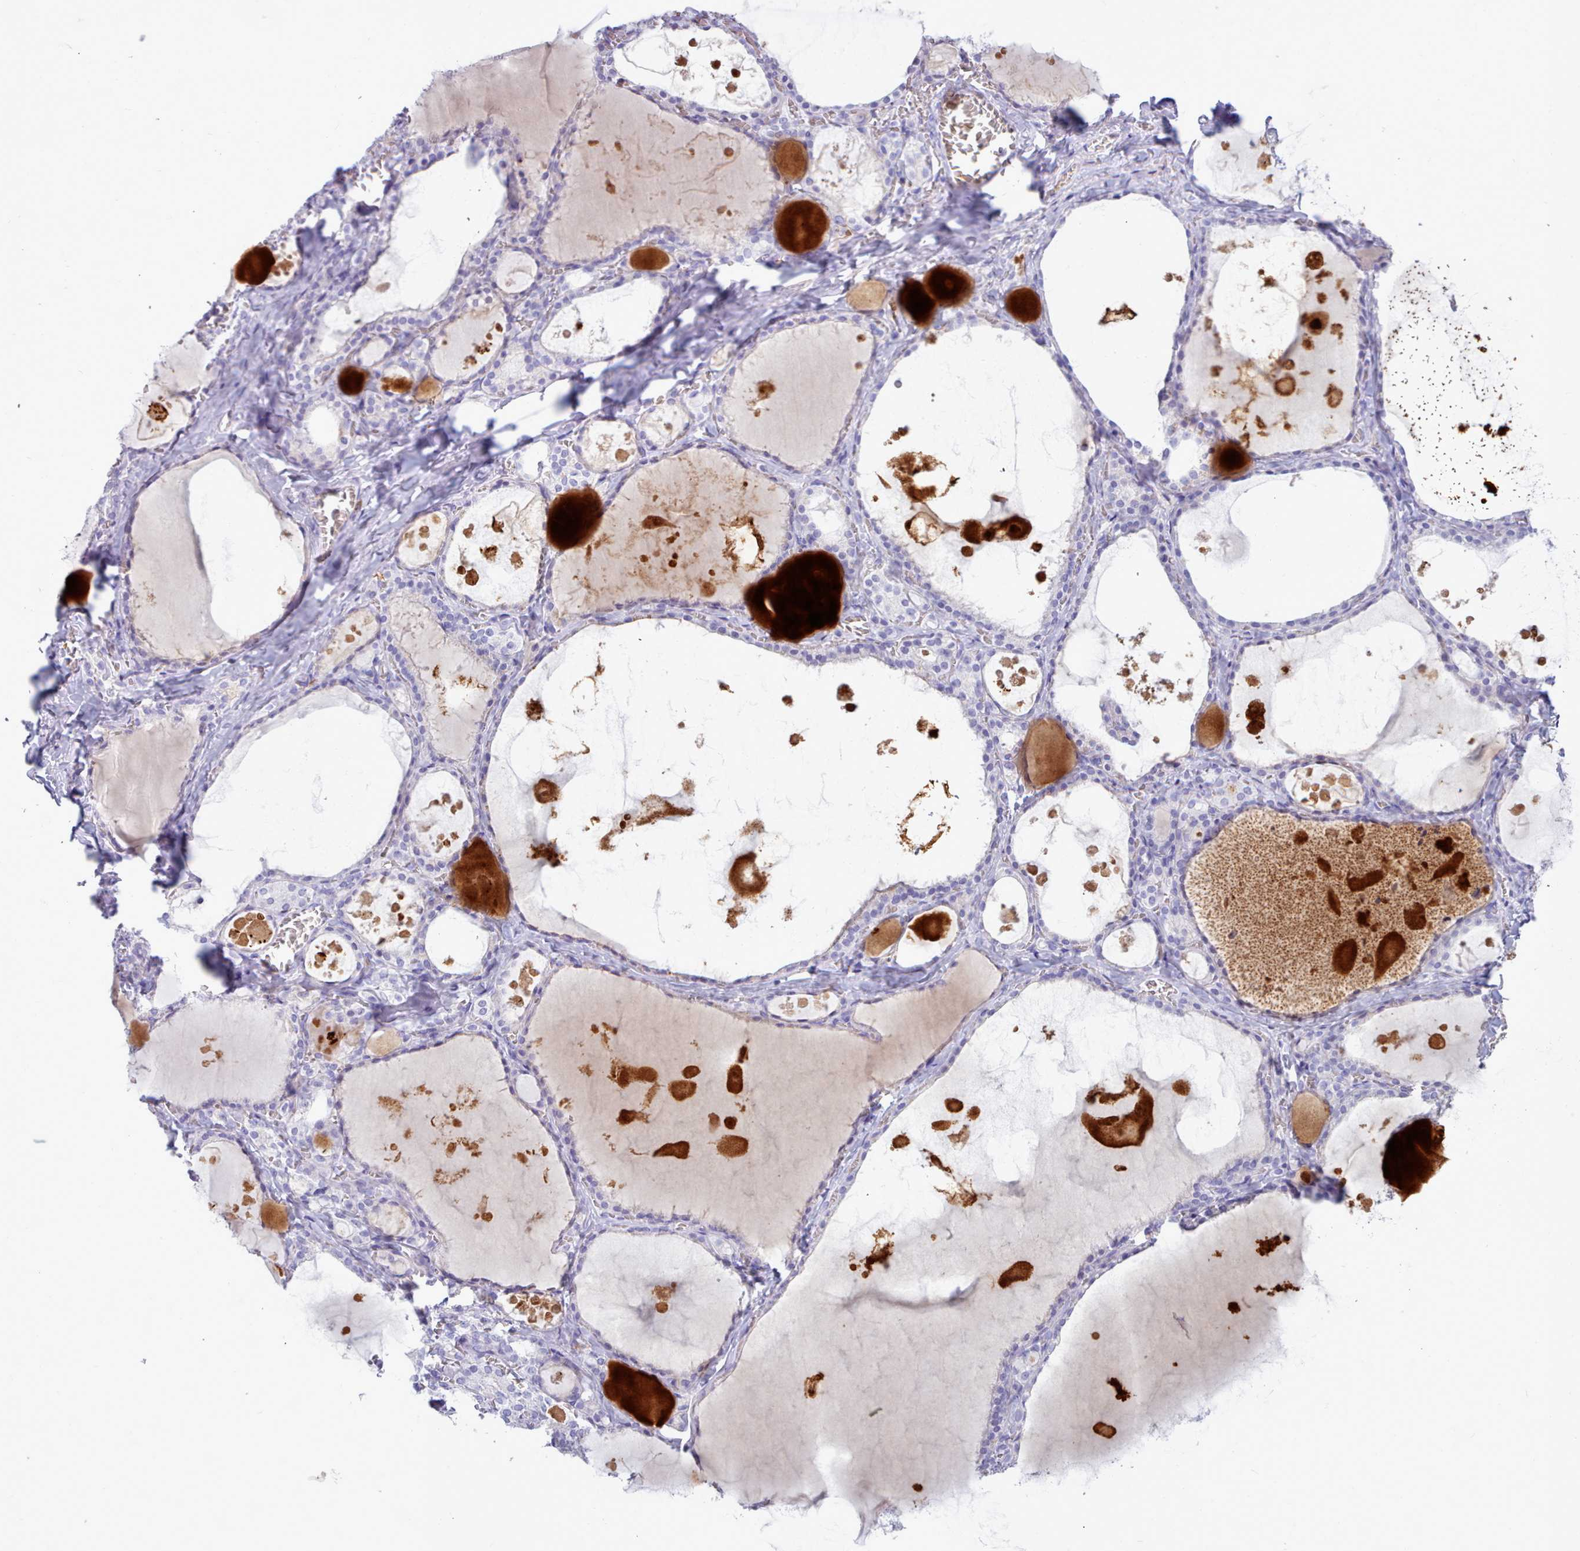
{"staining": {"intensity": "negative", "quantity": "none", "location": "none"}, "tissue": "thyroid gland", "cell_type": "Glandular cells", "image_type": "normal", "snomed": [{"axis": "morphology", "description": "Normal tissue, NOS"}, {"axis": "topography", "description": "Thyroid gland"}], "caption": "Photomicrograph shows no significant protein positivity in glandular cells of benign thyroid gland.", "gene": "NKX1", "patient": {"sex": "male", "age": 56}}